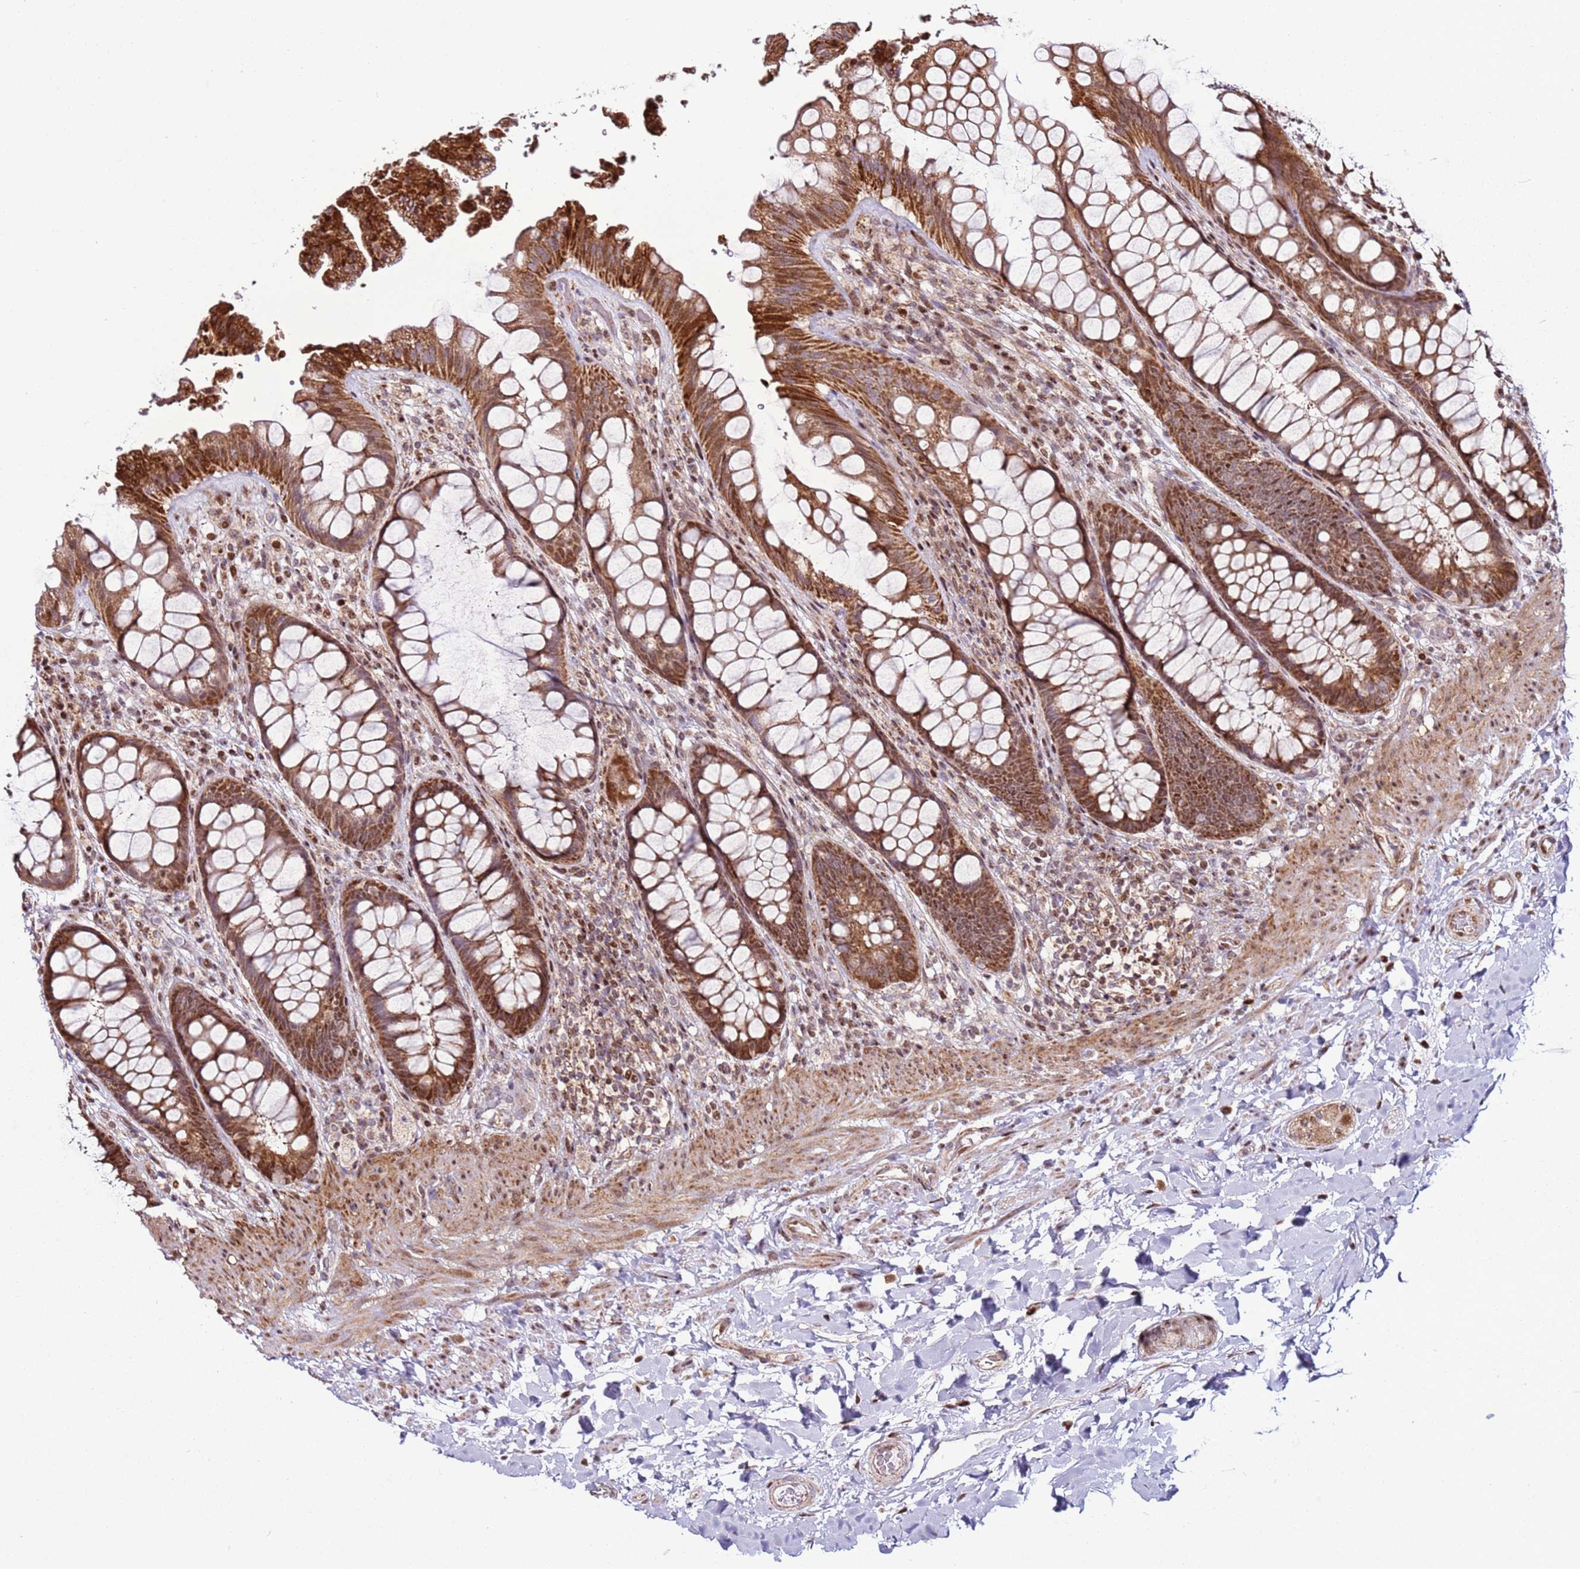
{"staining": {"intensity": "strong", "quantity": ">75%", "location": "cytoplasmic/membranous,nuclear"}, "tissue": "rectum", "cell_type": "Glandular cells", "image_type": "normal", "snomed": [{"axis": "morphology", "description": "Normal tissue, NOS"}, {"axis": "topography", "description": "Rectum"}], "caption": "Immunohistochemical staining of unremarkable rectum reveals >75% levels of strong cytoplasmic/membranous,nuclear protein positivity in approximately >75% of glandular cells.", "gene": "PCTP", "patient": {"sex": "female", "age": 46}}